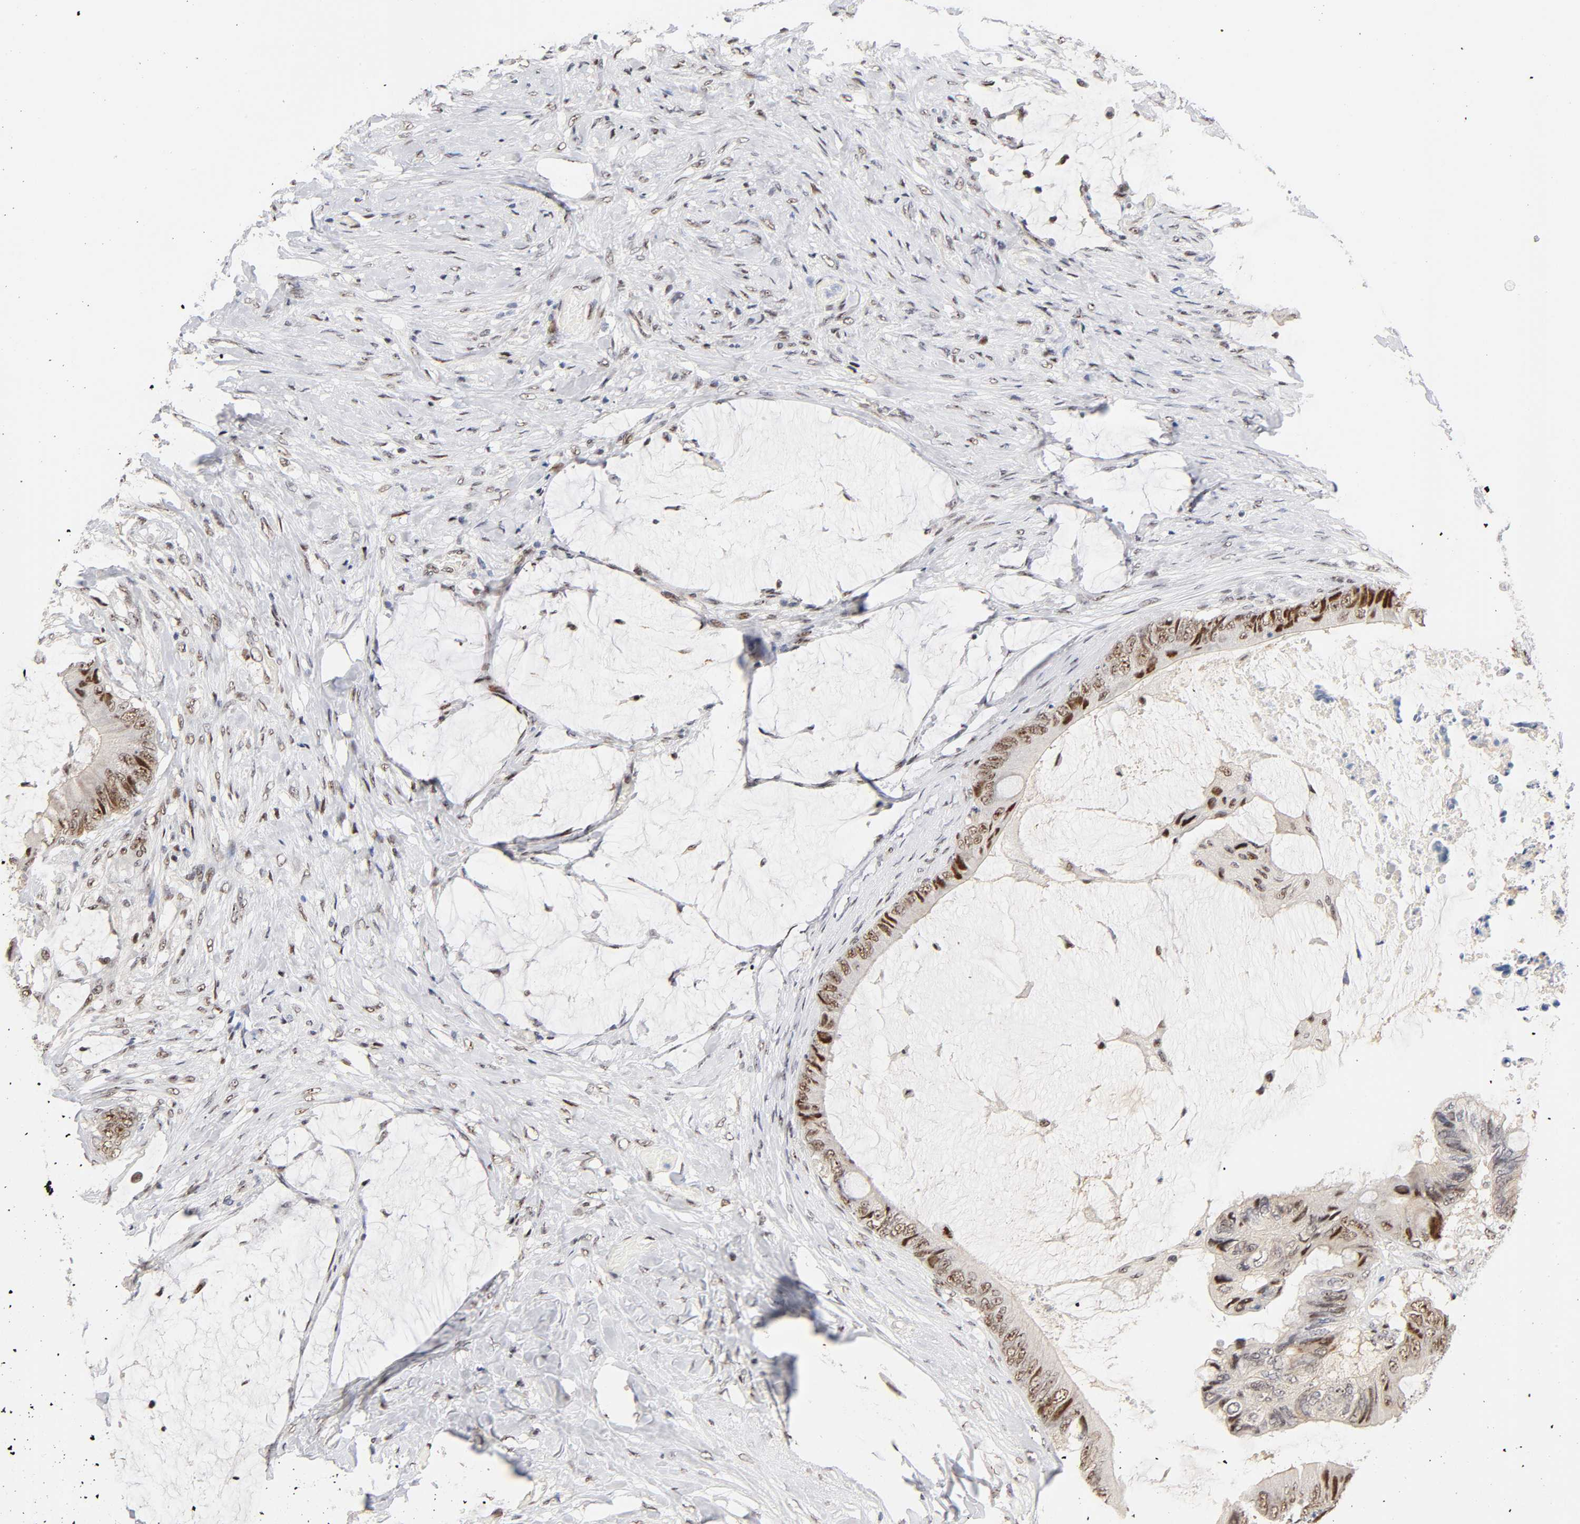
{"staining": {"intensity": "weak", "quantity": ">75%", "location": "nuclear"}, "tissue": "colorectal cancer", "cell_type": "Tumor cells", "image_type": "cancer", "snomed": [{"axis": "morphology", "description": "Normal tissue, NOS"}, {"axis": "morphology", "description": "Adenocarcinoma, NOS"}, {"axis": "topography", "description": "Rectum"}, {"axis": "topography", "description": "Peripheral nerve tissue"}], "caption": "An IHC histopathology image of neoplastic tissue is shown. Protein staining in brown shows weak nuclear positivity in colorectal cancer (adenocarcinoma) within tumor cells. The staining was performed using DAB (3,3'-diaminobenzidine), with brown indicating positive protein expression. Nuclei are stained blue with hematoxylin.", "gene": "TP53RK", "patient": {"sex": "female", "age": 77}}